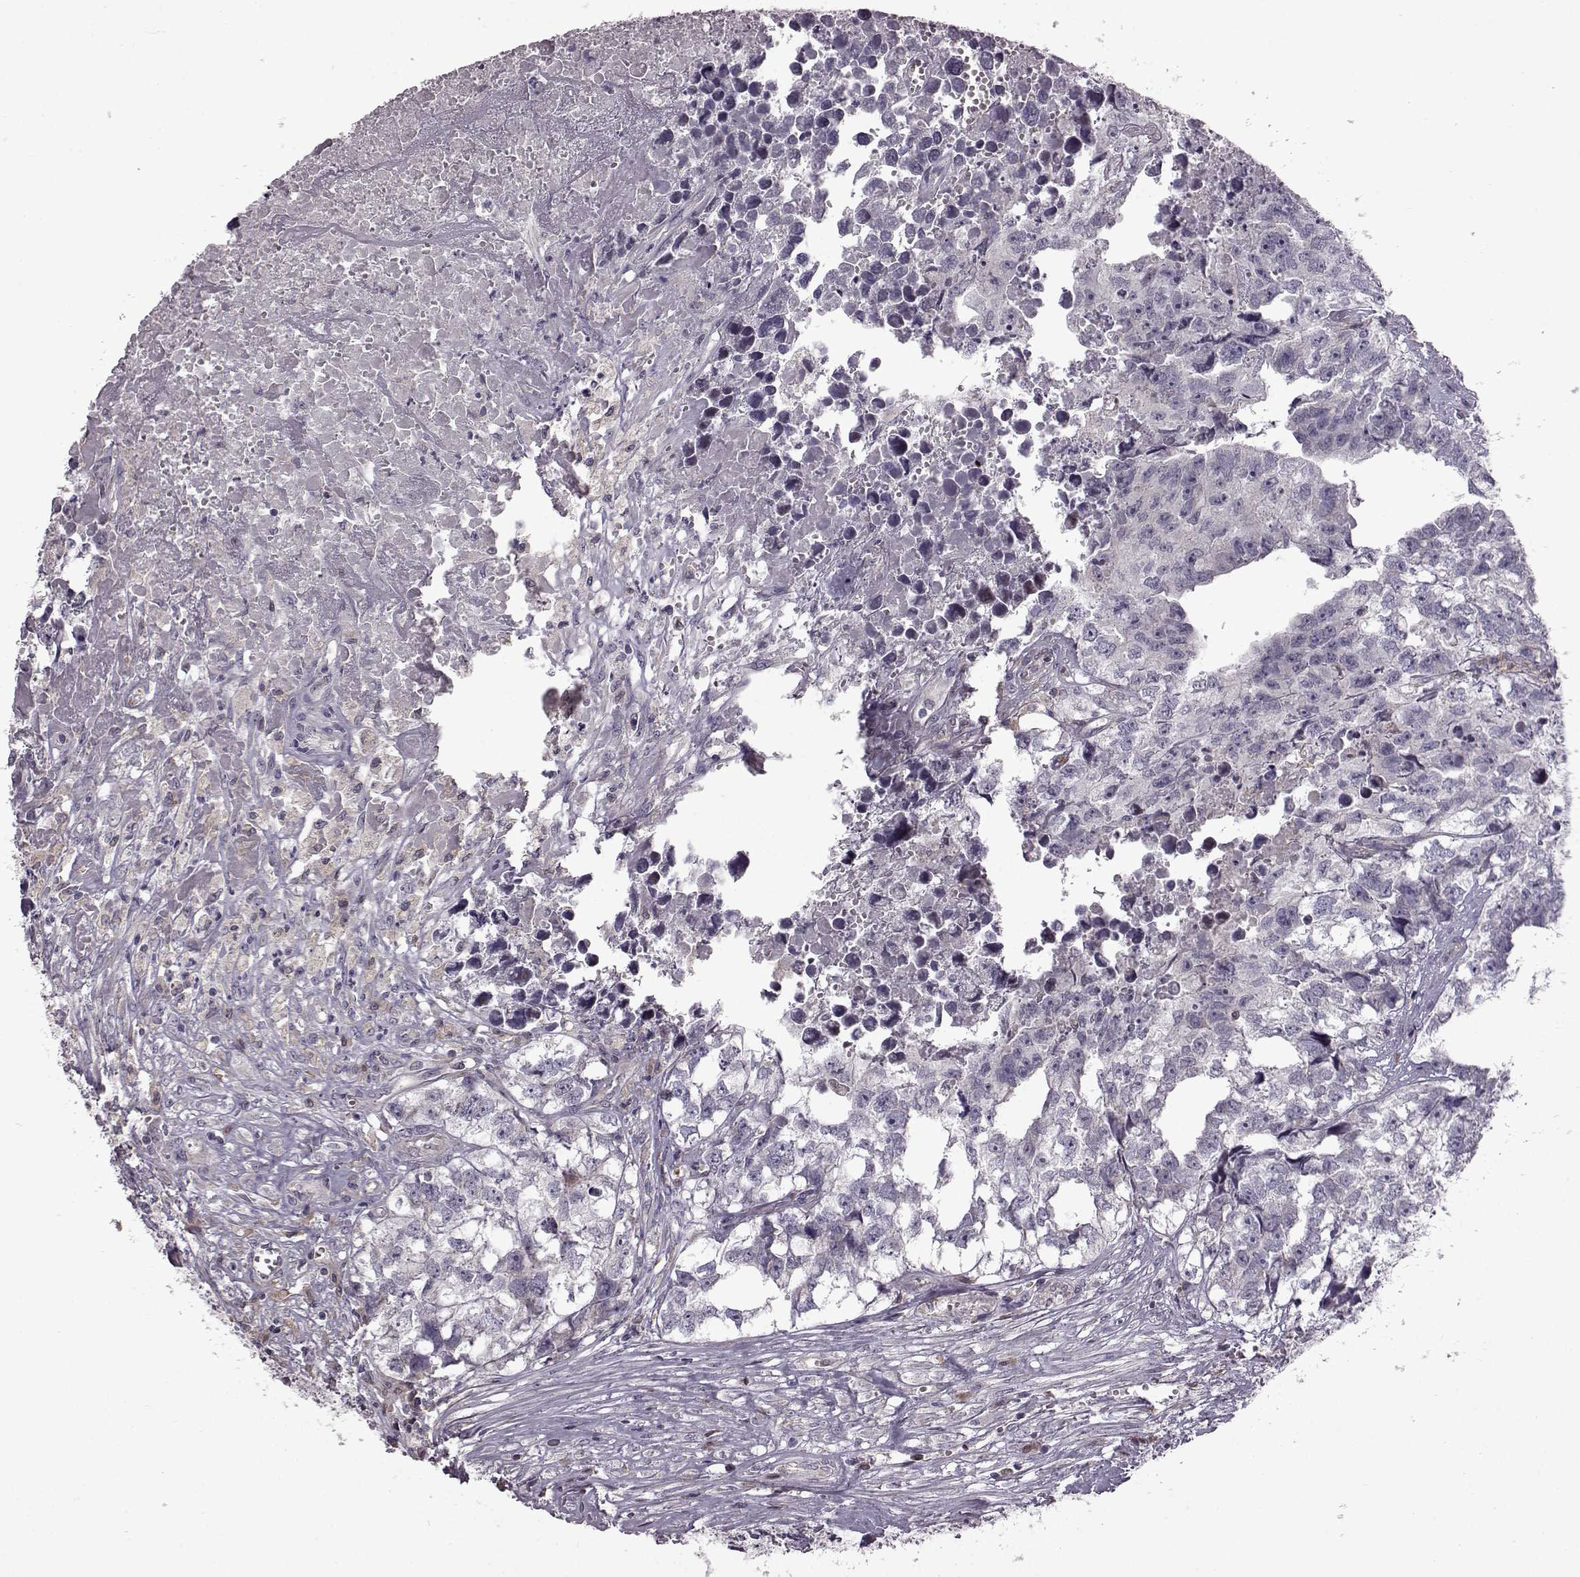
{"staining": {"intensity": "negative", "quantity": "none", "location": "none"}, "tissue": "testis cancer", "cell_type": "Tumor cells", "image_type": "cancer", "snomed": [{"axis": "morphology", "description": "Carcinoma, Embryonal, NOS"}, {"axis": "morphology", "description": "Teratoma, malignant, NOS"}, {"axis": "topography", "description": "Testis"}], "caption": "Embryonal carcinoma (testis) was stained to show a protein in brown. There is no significant staining in tumor cells.", "gene": "B3GNT6", "patient": {"sex": "male", "age": 44}}